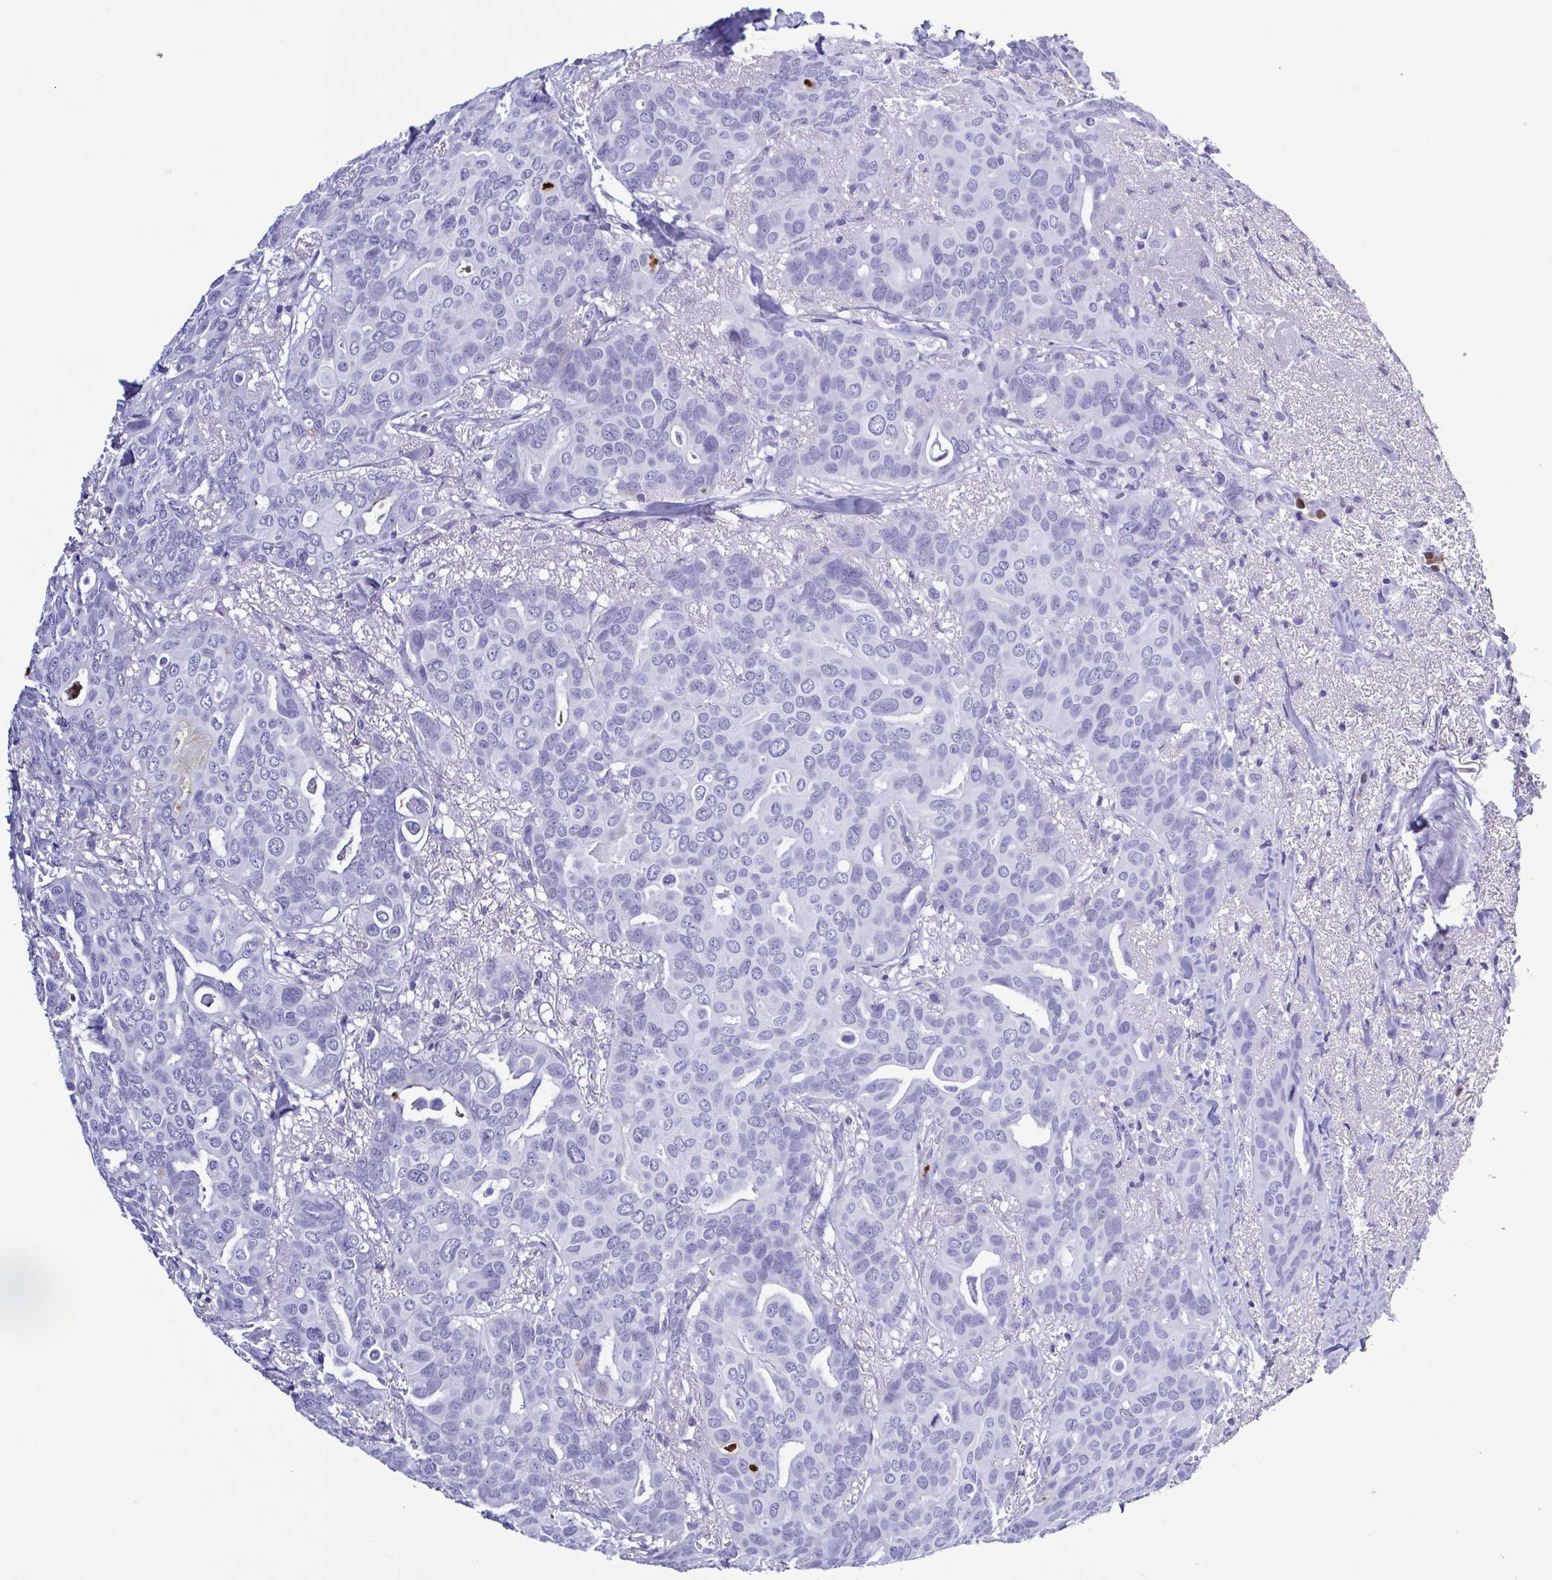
{"staining": {"intensity": "negative", "quantity": "none", "location": "none"}, "tissue": "breast cancer", "cell_type": "Tumor cells", "image_type": "cancer", "snomed": [{"axis": "morphology", "description": "Duct carcinoma"}, {"axis": "topography", "description": "Breast"}], "caption": "Tumor cells are negative for brown protein staining in breast cancer.", "gene": "LTF", "patient": {"sex": "female", "age": 54}}